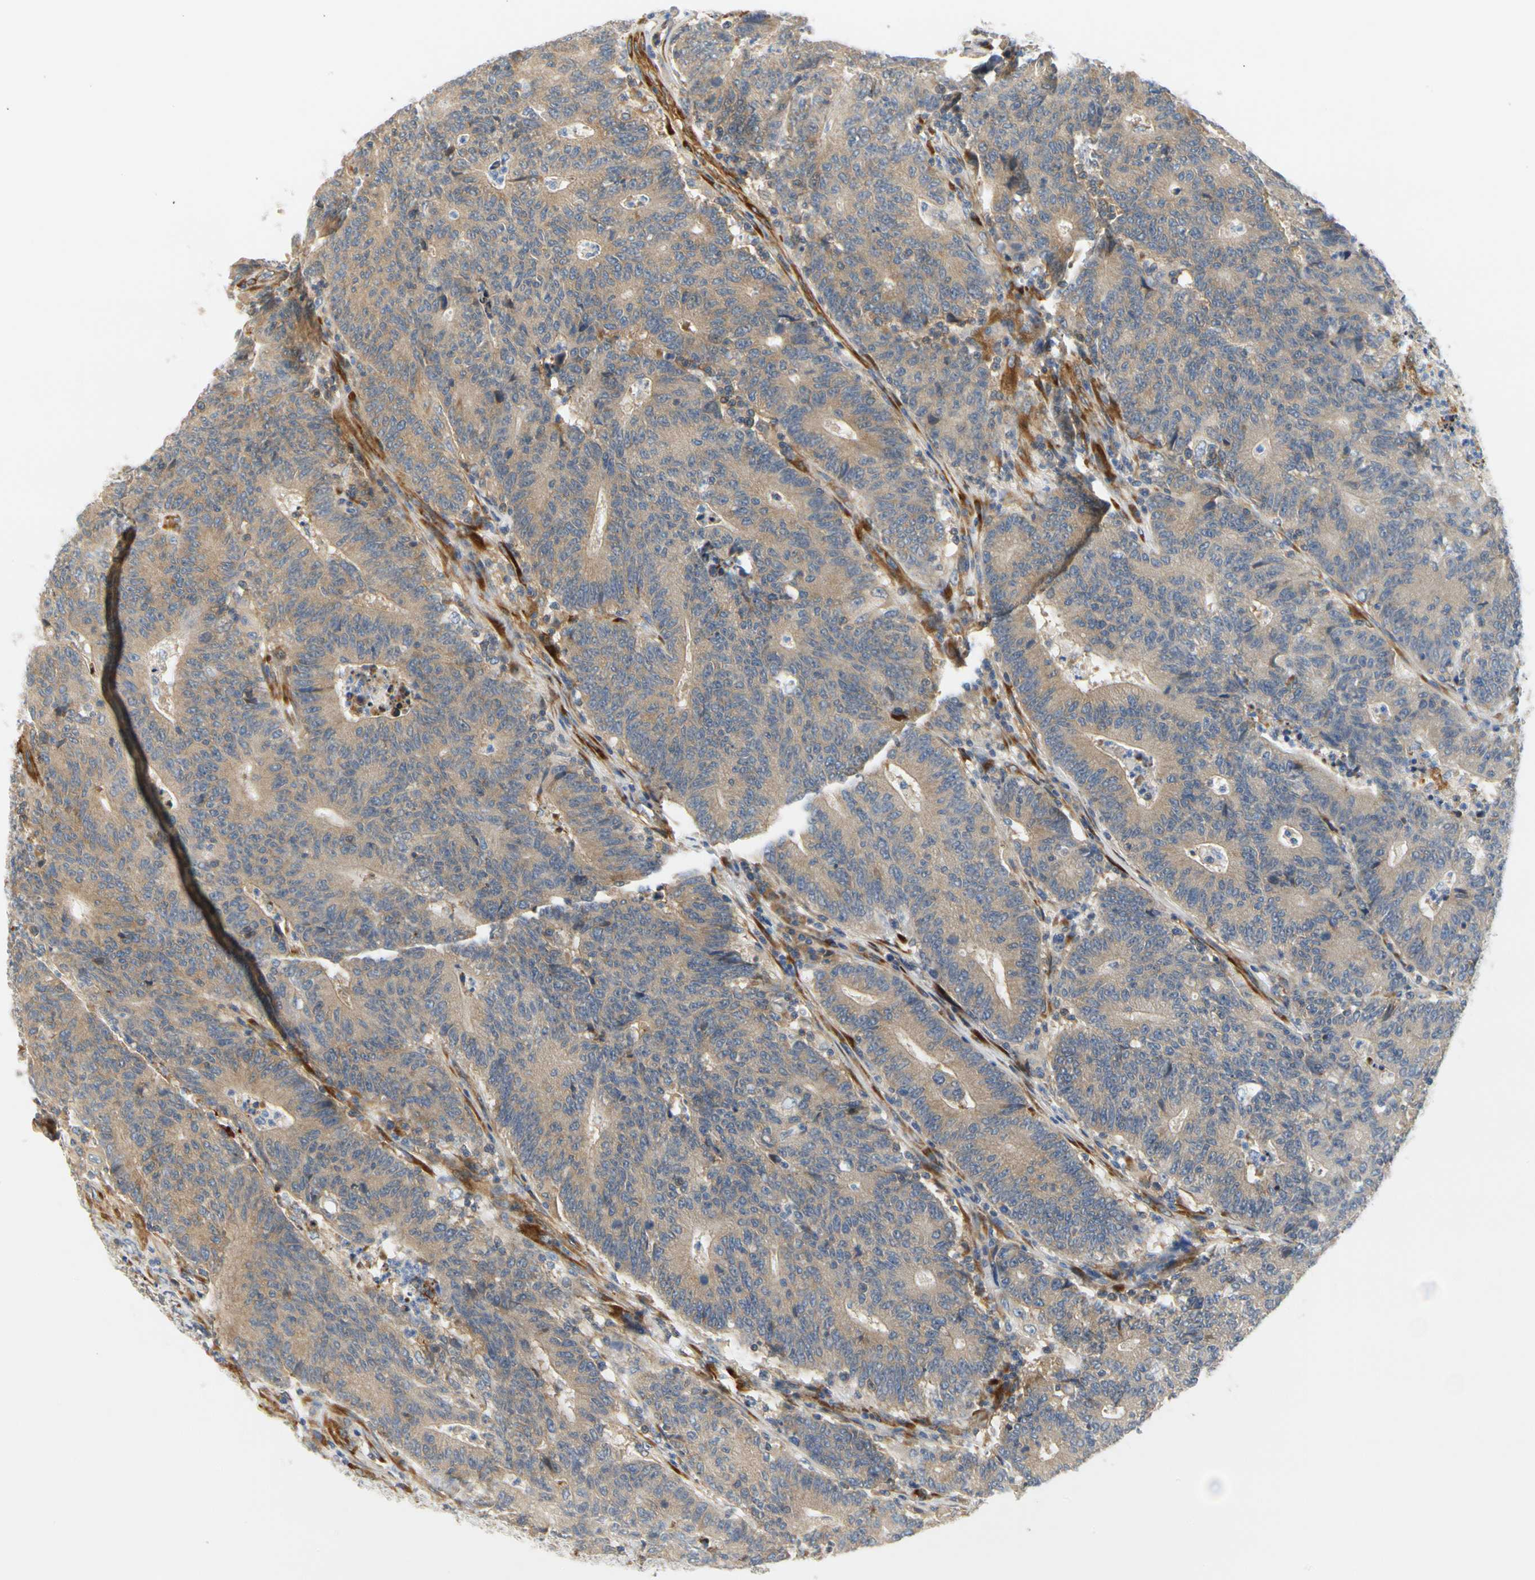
{"staining": {"intensity": "moderate", "quantity": "25%-75%", "location": "cytoplasmic/membranous"}, "tissue": "colorectal cancer", "cell_type": "Tumor cells", "image_type": "cancer", "snomed": [{"axis": "morphology", "description": "Normal tissue, NOS"}, {"axis": "morphology", "description": "Adenocarcinoma, NOS"}, {"axis": "topography", "description": "Colon"}], "caption": "Colorectal adenocarcinoma tissue shows moderate cytoplasmic/membranous expression in about 25%-75% of tumor cells, visualized by immunohistochemistry.", "gene": "ZNF236", "patient": {"sex": "female", "age": 75}}